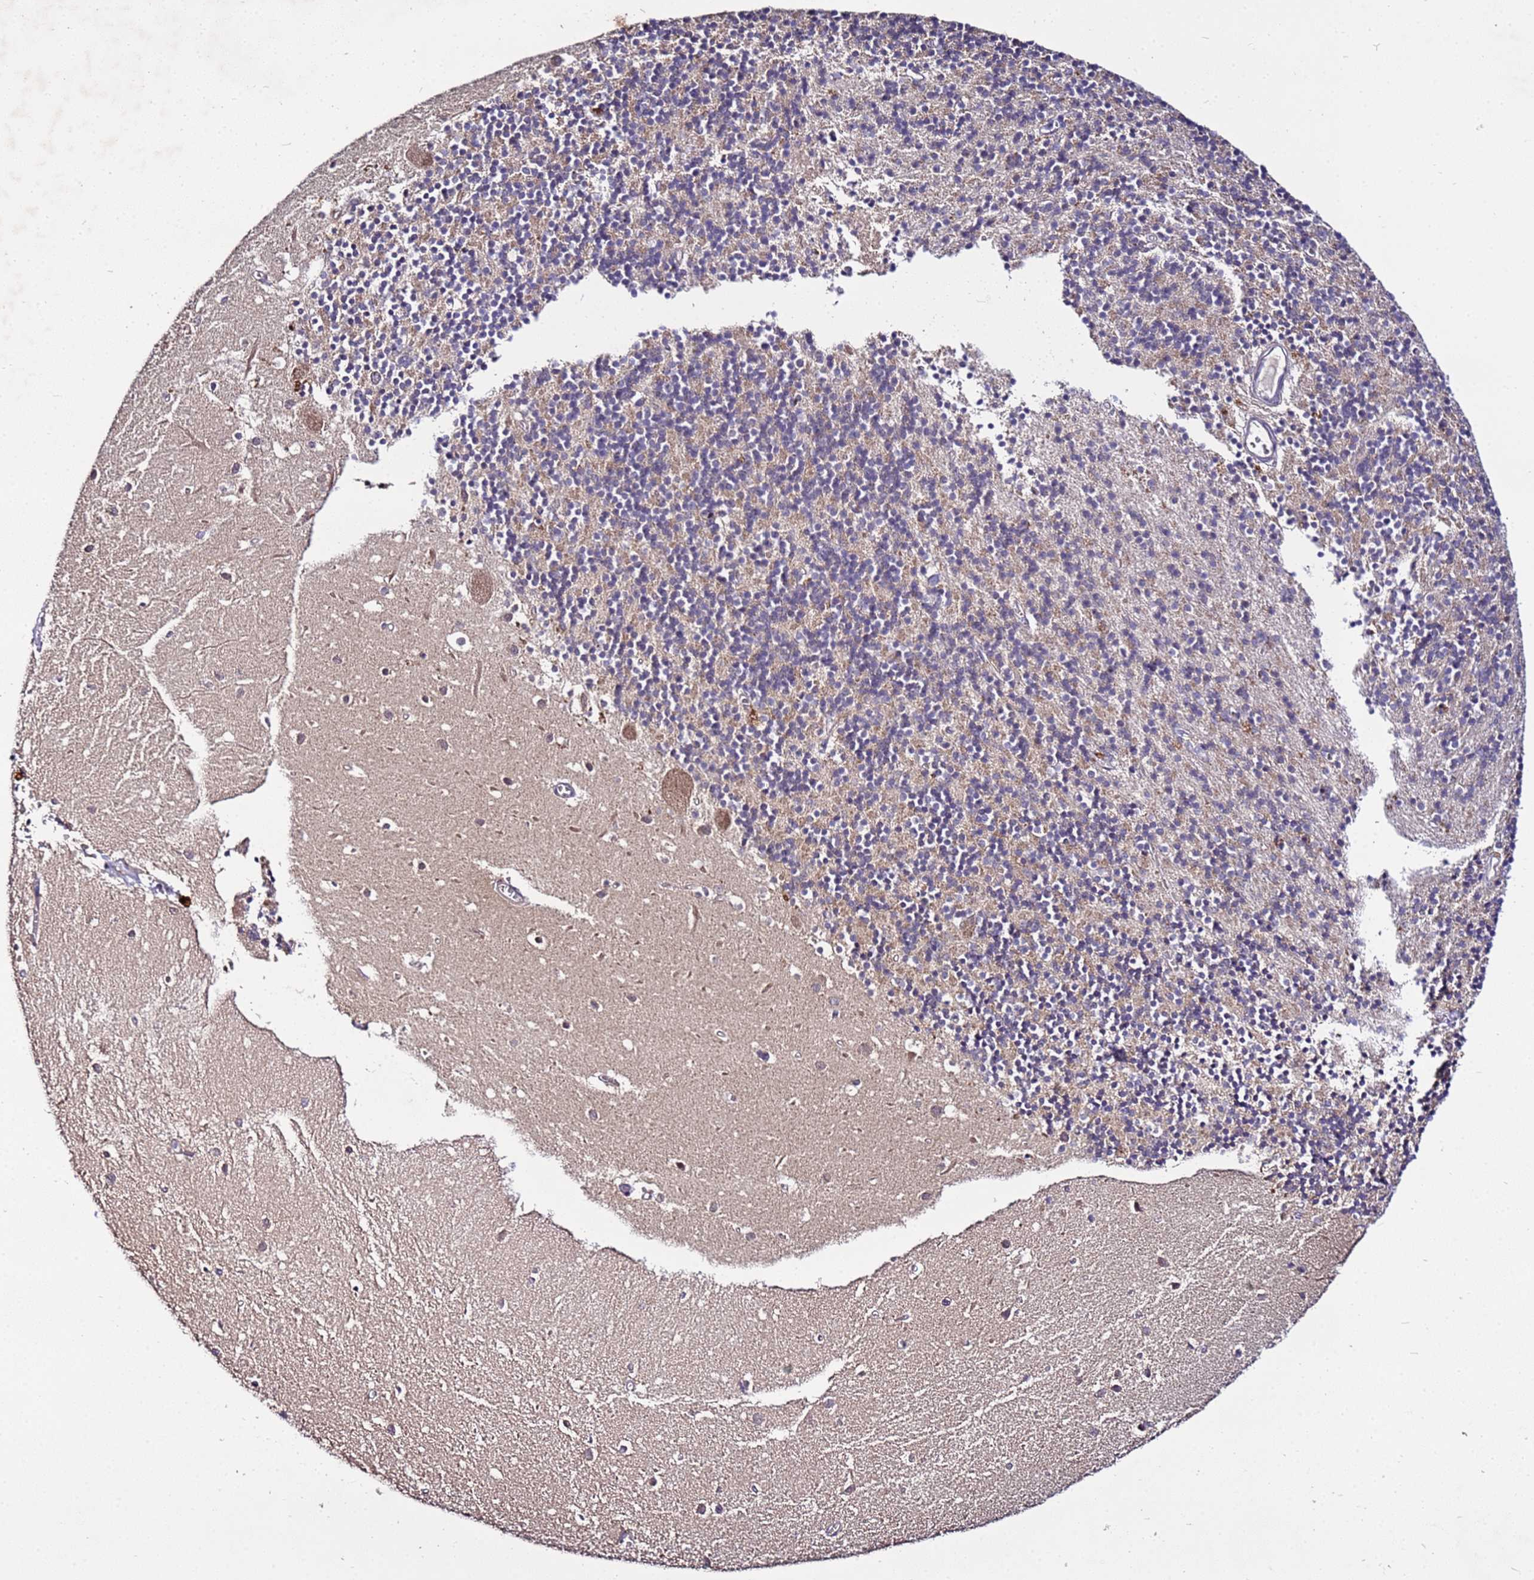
{"staining": {"intensity": "negative", "quantity": "none", "location": "none"}, "tissue": "cerebellum", "cell_type": "Cells in granular layer", "image_type": "normal", "snomed": [{"axis": "morphology", "description": "Normal tissue, NOS"}, {"axis": "topography", "description": "Cerebellum"}], "caption": "The histopathology image shows no staining of cells in granular layer in normal cerebellum. Nuclei are stained in blue.", "gene": "GSPT2", "patient": {"sex": "male", "age": 54}}